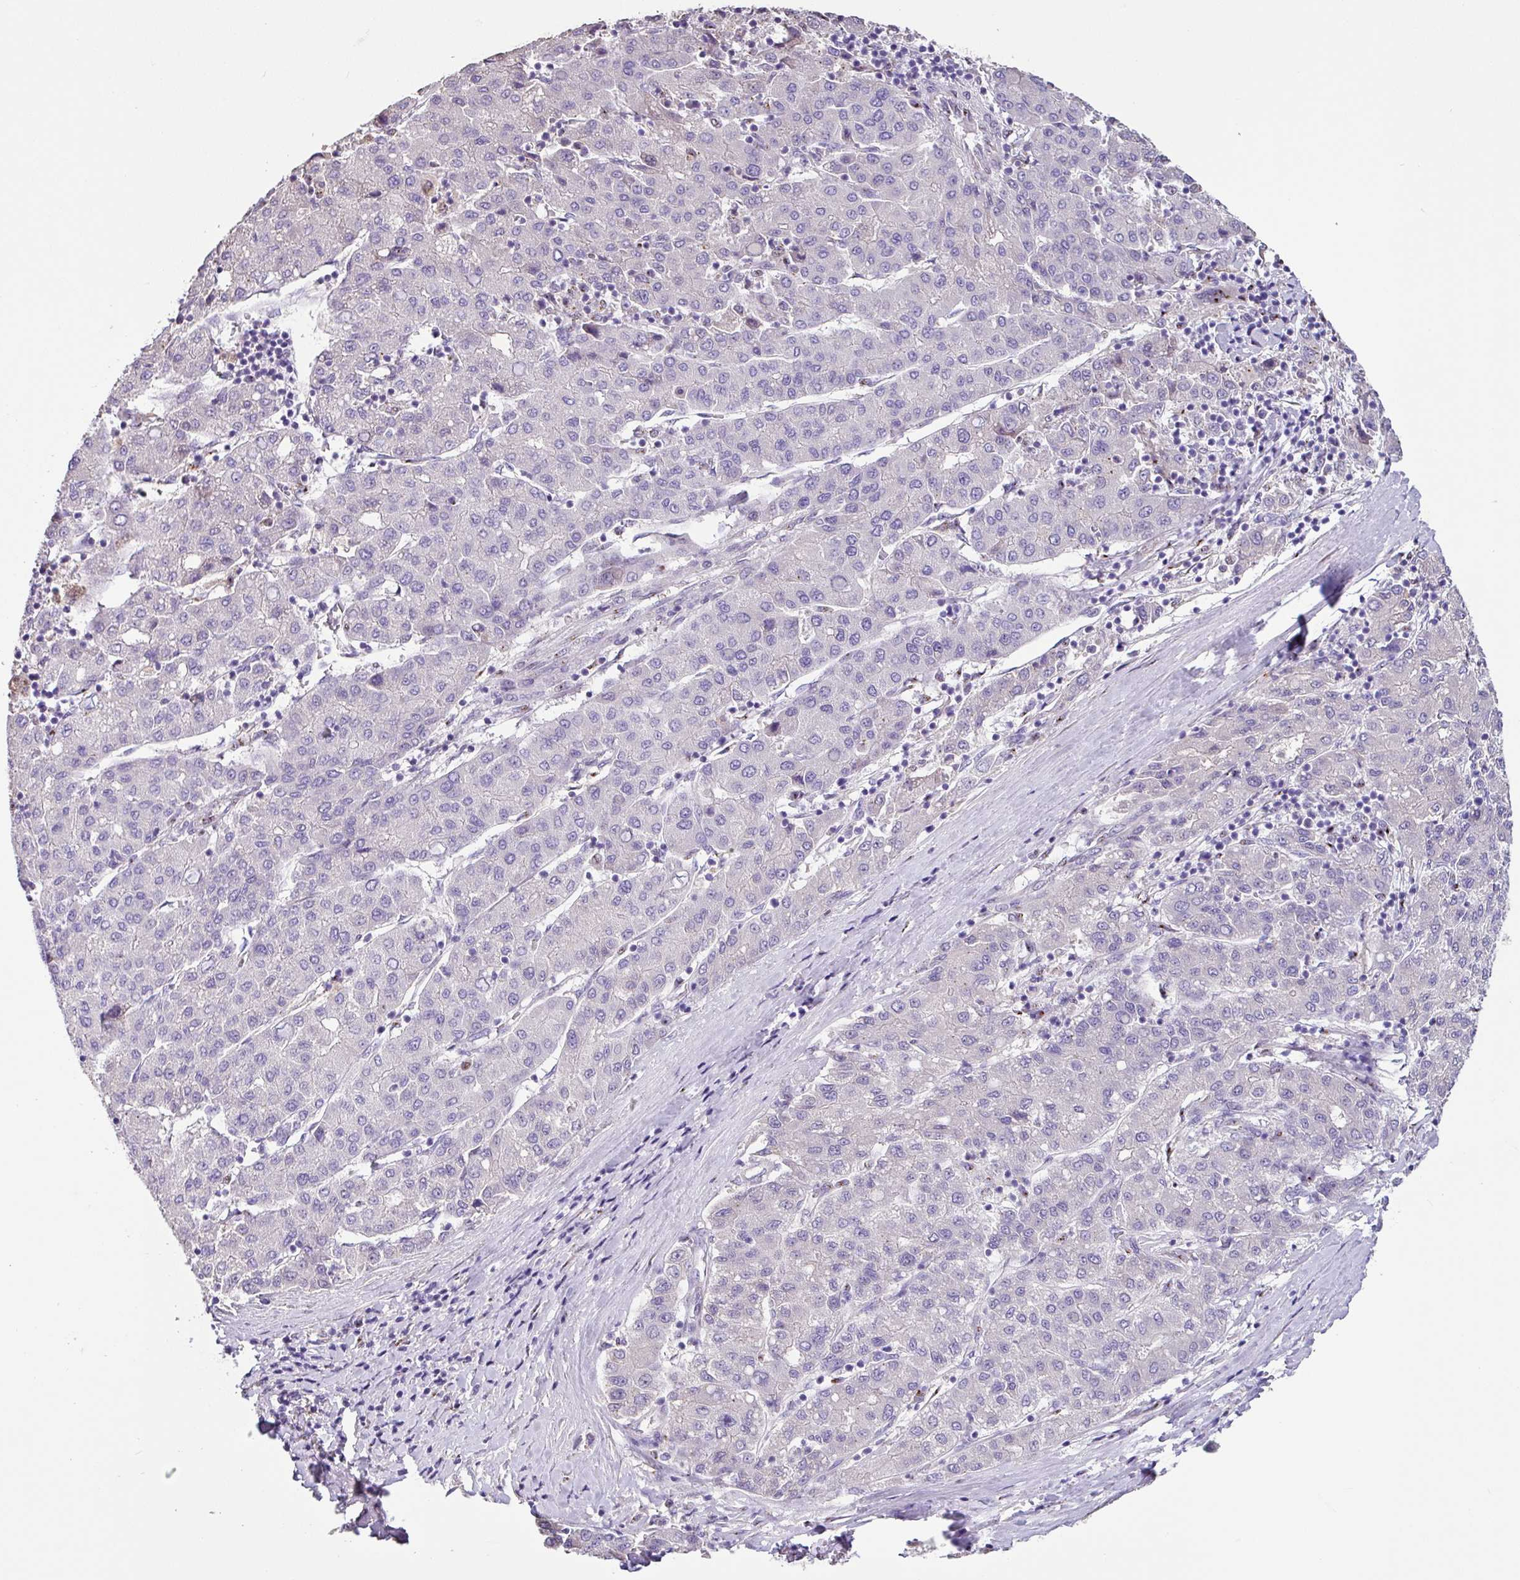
{"staining": {"intensity": "negative", "quantity": "none", "location": "none"}, "tissue": "liver cancer", "cell_type": "Tumor cells", "image_type": "cancer", "snomed": [{"axis": "morphology", "description": "Carcinoma, Hepatocellular, NOS"}, {"axis": "topography", "description": "Liver"}], "caption": "Immunohistochemical staining of human liver cancer (hepatocellular carcinoma) exhibits no significant positivity in tumor cells.", "gene": "ZG16", "patient": {"sex": "male", "age": 65}}